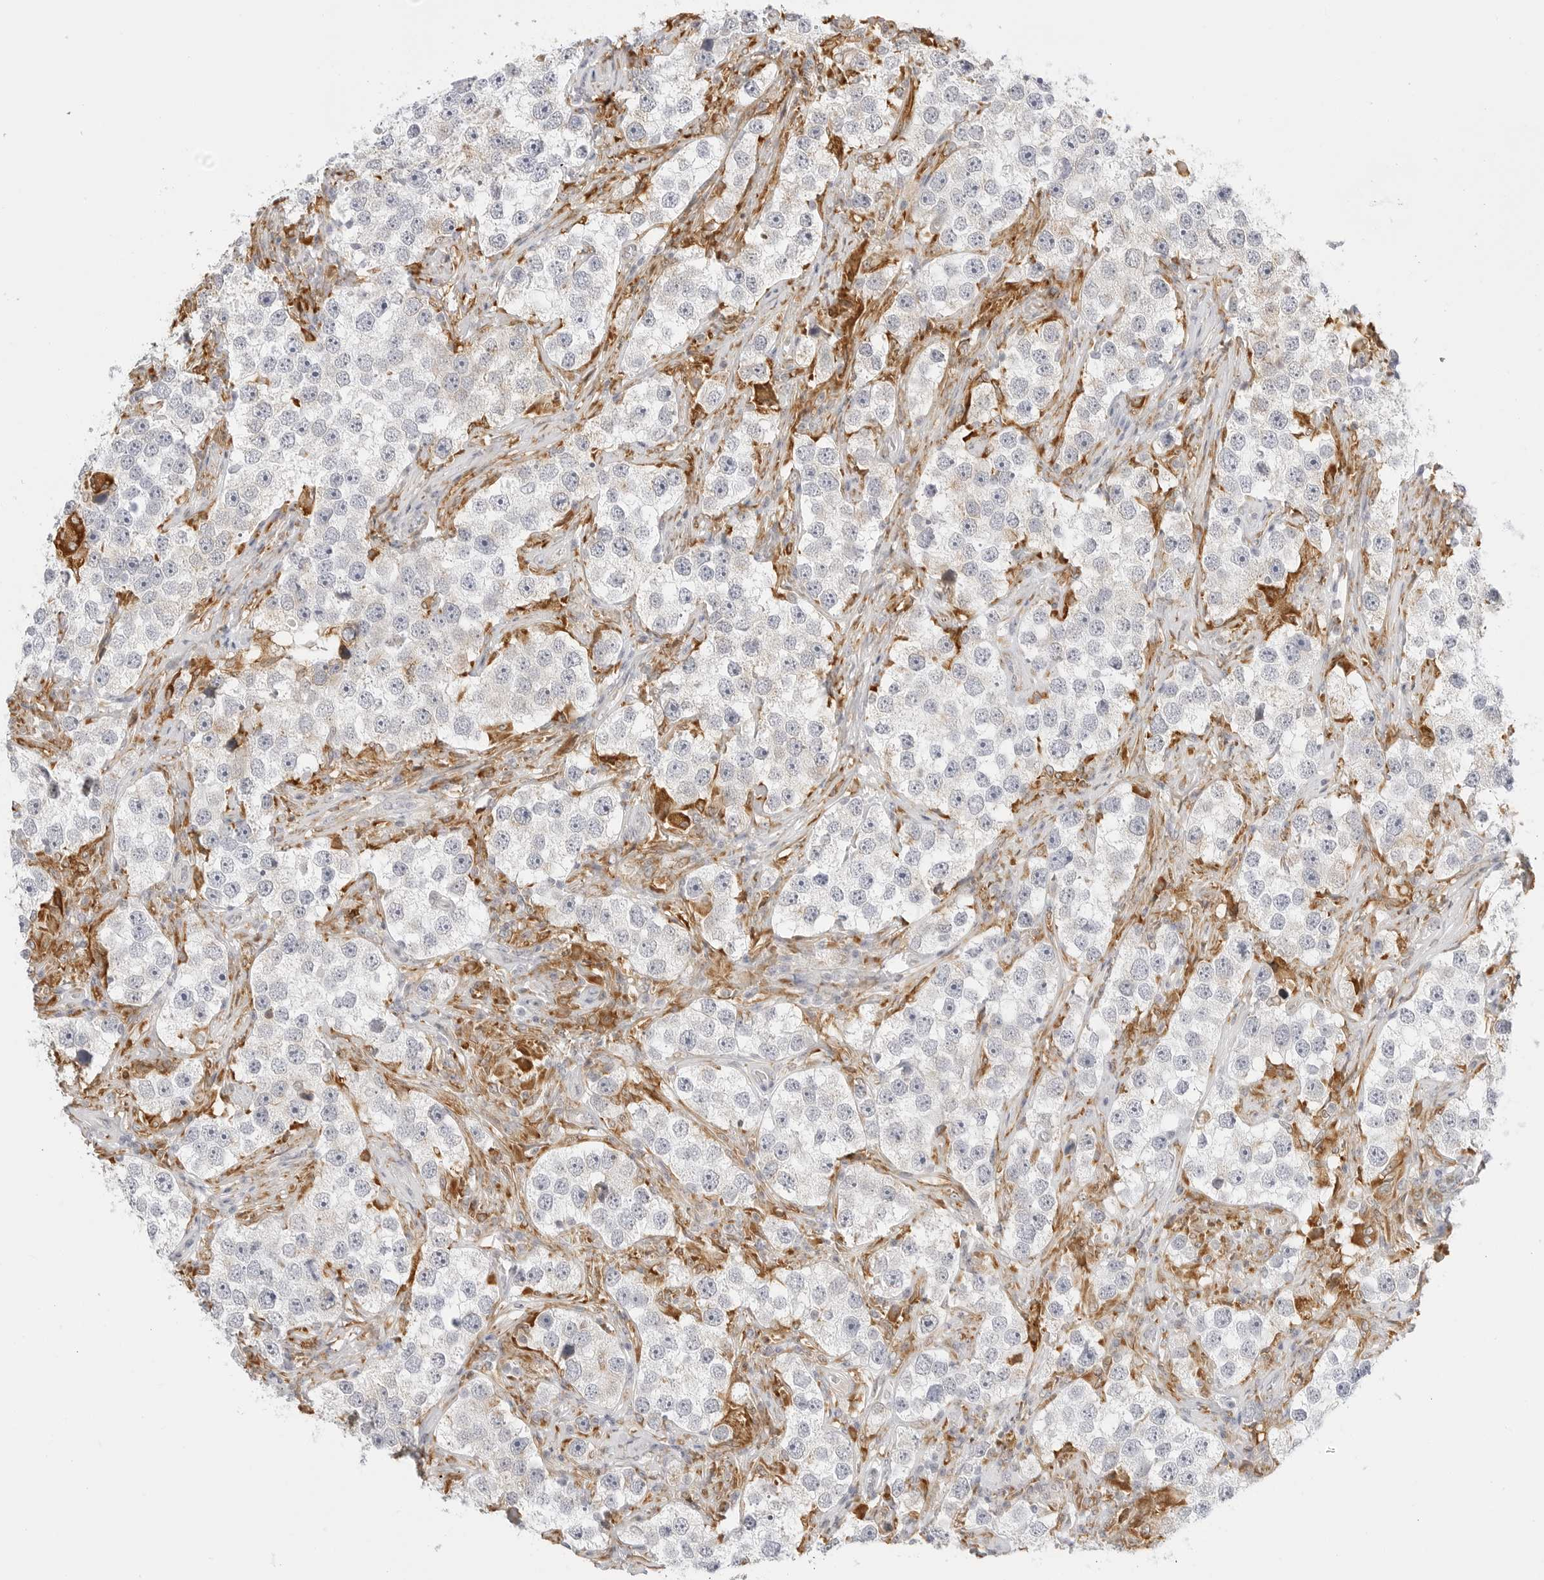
{"staining": {"intensity": "negative", "quantity": "none", "location": "none"}, "tissue": "testis cancer", "cell_type": "Tumor cells", "image_type": "cancer", "snomed": [{"axis": "morphology", "description": "Seminoma, NOS"}, {"axis": "topography", "description": "Testis"}], "caption": "A histopathology image of testis cancer stained for a protein displays no brown staining in tumor cells.", "gene": "THEM4", "patient": {"sex": "male", "age": 49}}